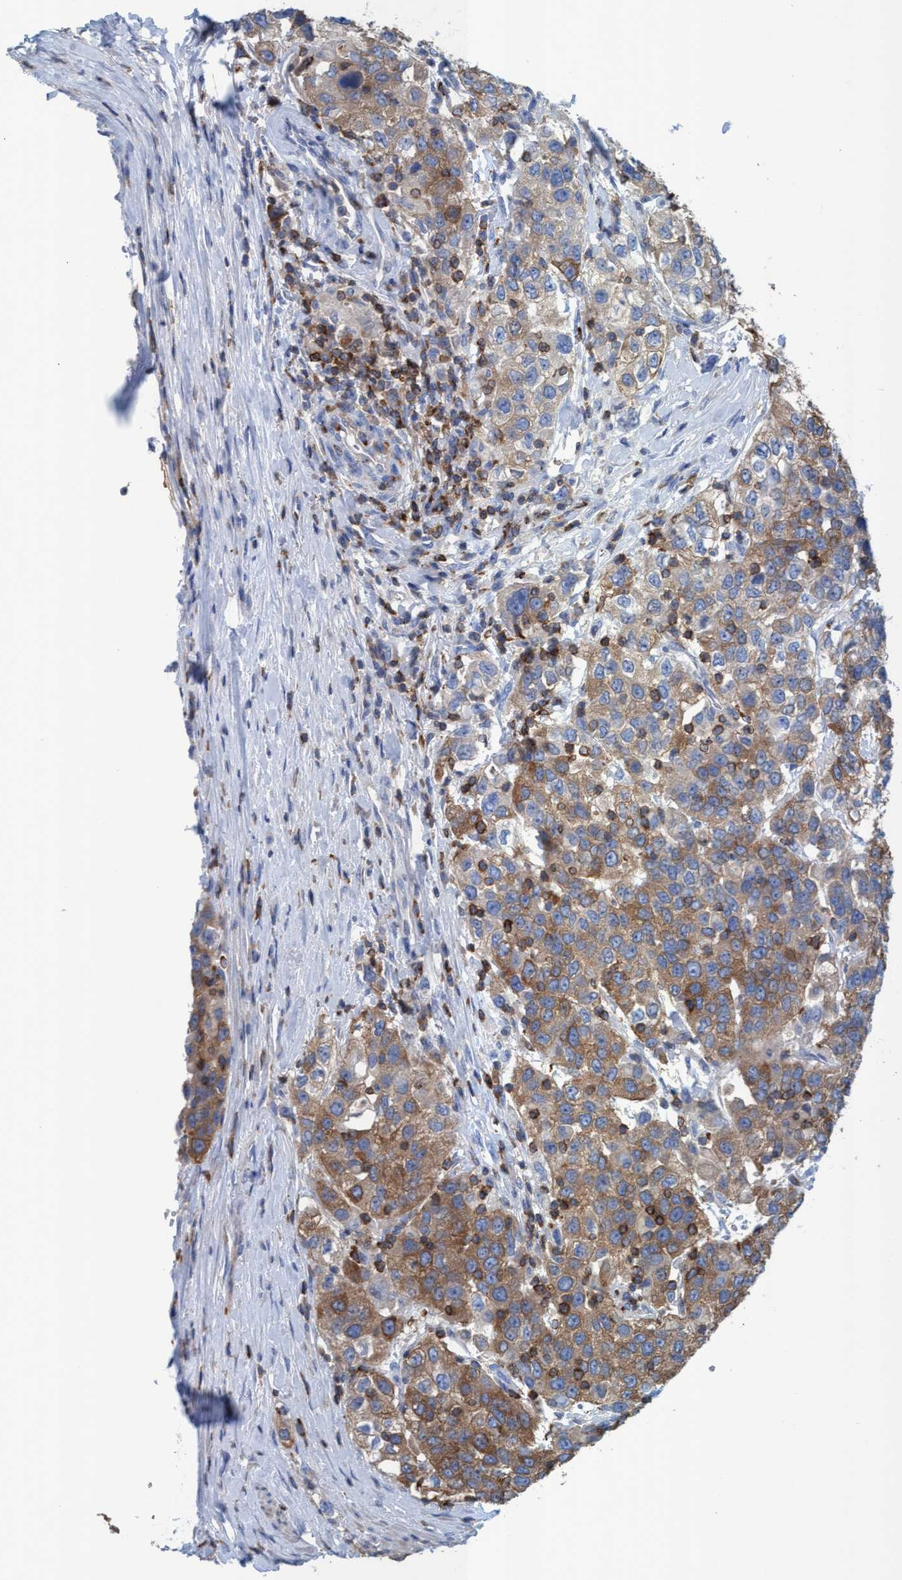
{"staining": {"intensity": "moderate", "quantity": ">75%", "location": "cytoplasmic/membranous"}, "tissue": "urothelial cancer", "cell_type": "Tumor cells", "image_type": "cancer", "snomed": [{"axis": "morphology", "description": "Urothelial carcinoma, High grade"}, {"axis": "topography", "description": "Urinary bladder"}], "caption": "Immunohistochemical staining of urothelial cancer reveals medium levels of moderate cytoplasmic/membranous protein expression in approximately >75% of tumor cells.", "gene": "EZR", "patient": {"sex": "female", "age": 80}}